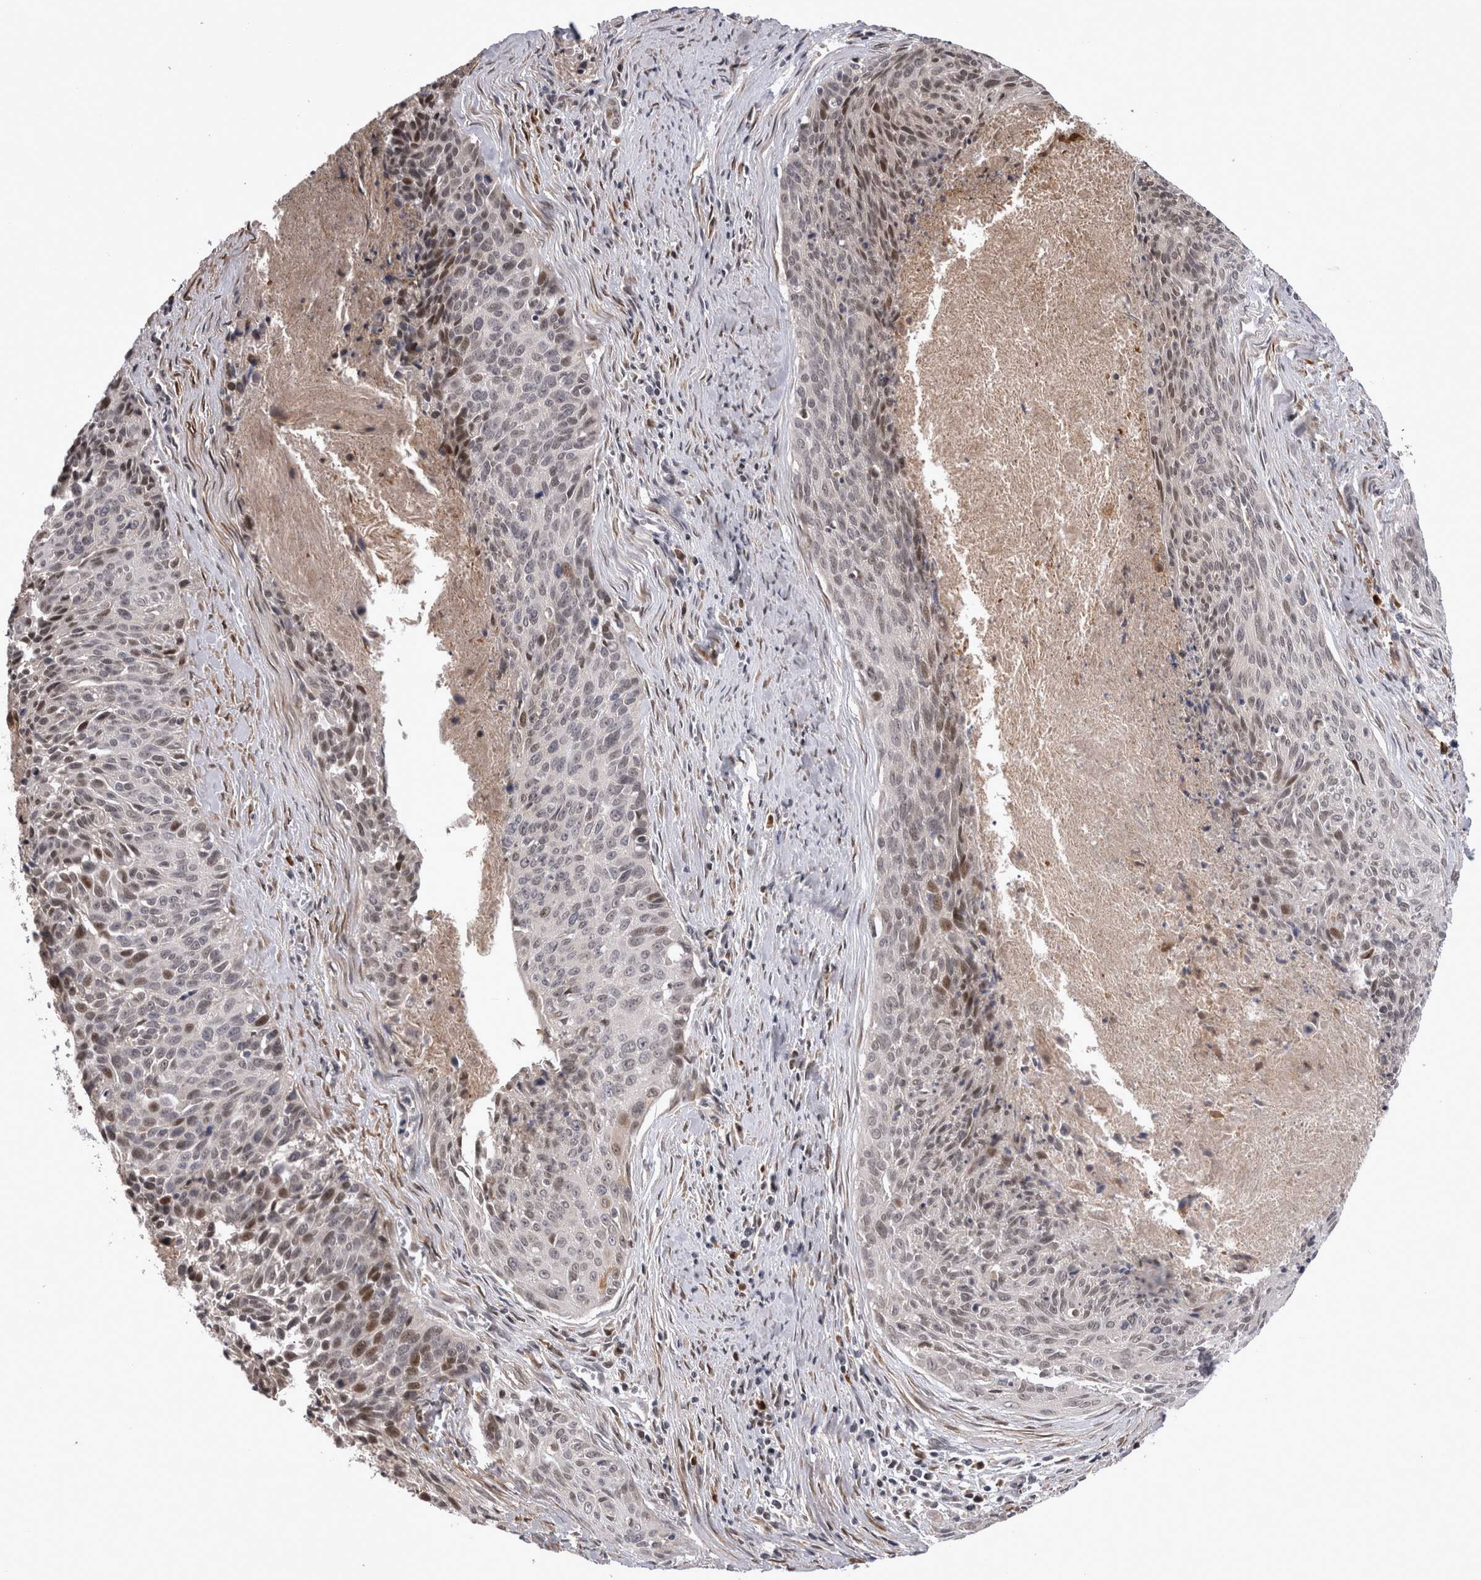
{"staining": {"intensity": "moderate", "quantity": "<25%", "location": "nuclear"}, "tissue": "cervical cancer", "cell_type": "Tumor cells", "image_type": "cancer", "snomed": [{"axis": "morphology", "description": "Squamous cell carcinoma, NOS"}, {"axis": "topography", "description": "Cervix"}], "caption": "This image displays IHC staining of human cervical cancer, with low moderate nuclear expression in about <25% of tumor cells.", "gene": "CHIC2", "patient": {"sex": "female", "age": 55}}